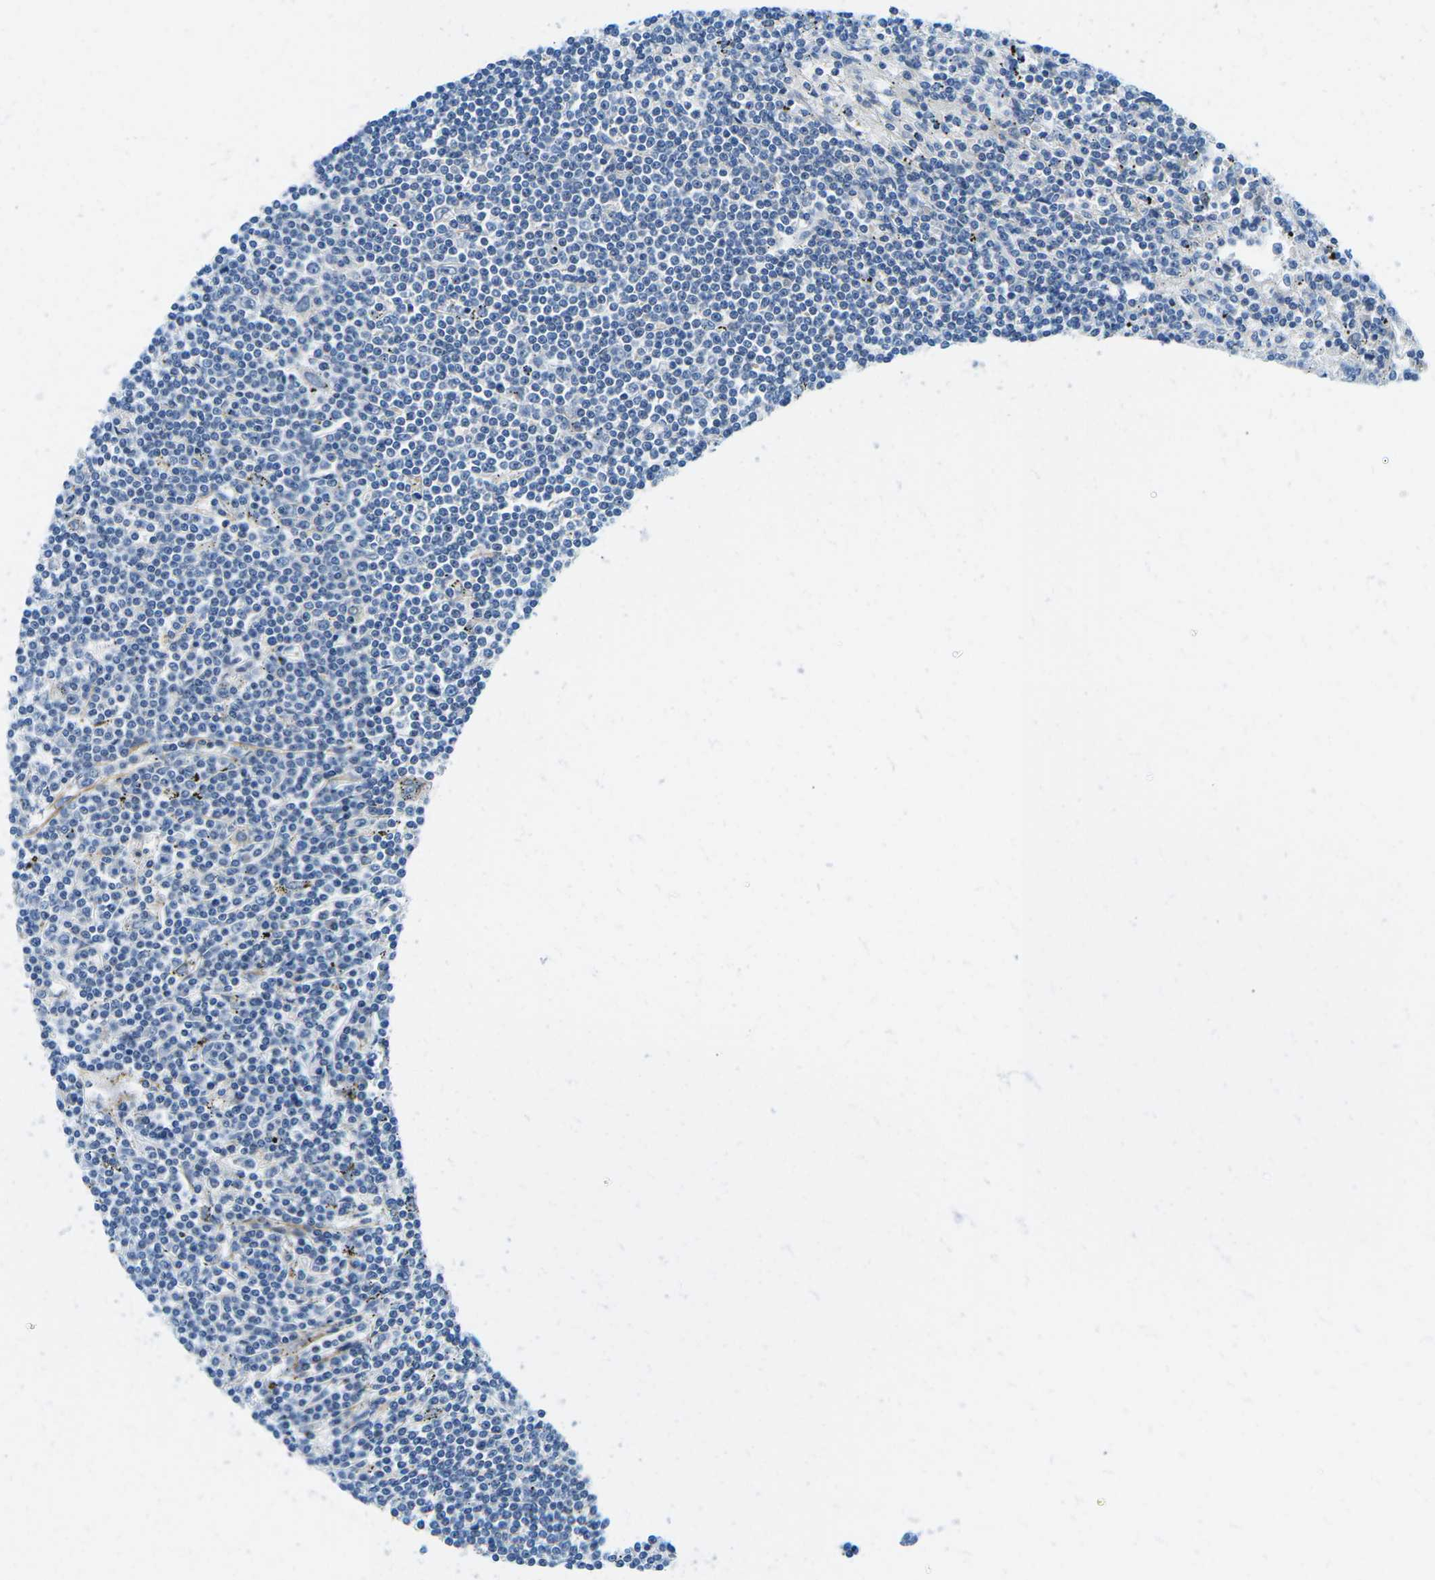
{"staining": {"intensity": "negative", "quantity": "none", "location": "none"}, "tissue": "lymphoma", "cell_type": "Tumor cells", "image_type": "cancer", "snomed": [{"axis": "morphology", "description": "Malignant lymphoma, non-Hodgkin's type, Low grade"}, {"axis": "topography", "description": "Spleen"}], "caption": "Immunohistochemical staining of human lymphoma displays no significant expression in tumor cells. (Immunohistochemistry, brightfield microscopy, high magnification).", "gene": "CFB", "patient": {"sex": "male", "age": 76}}